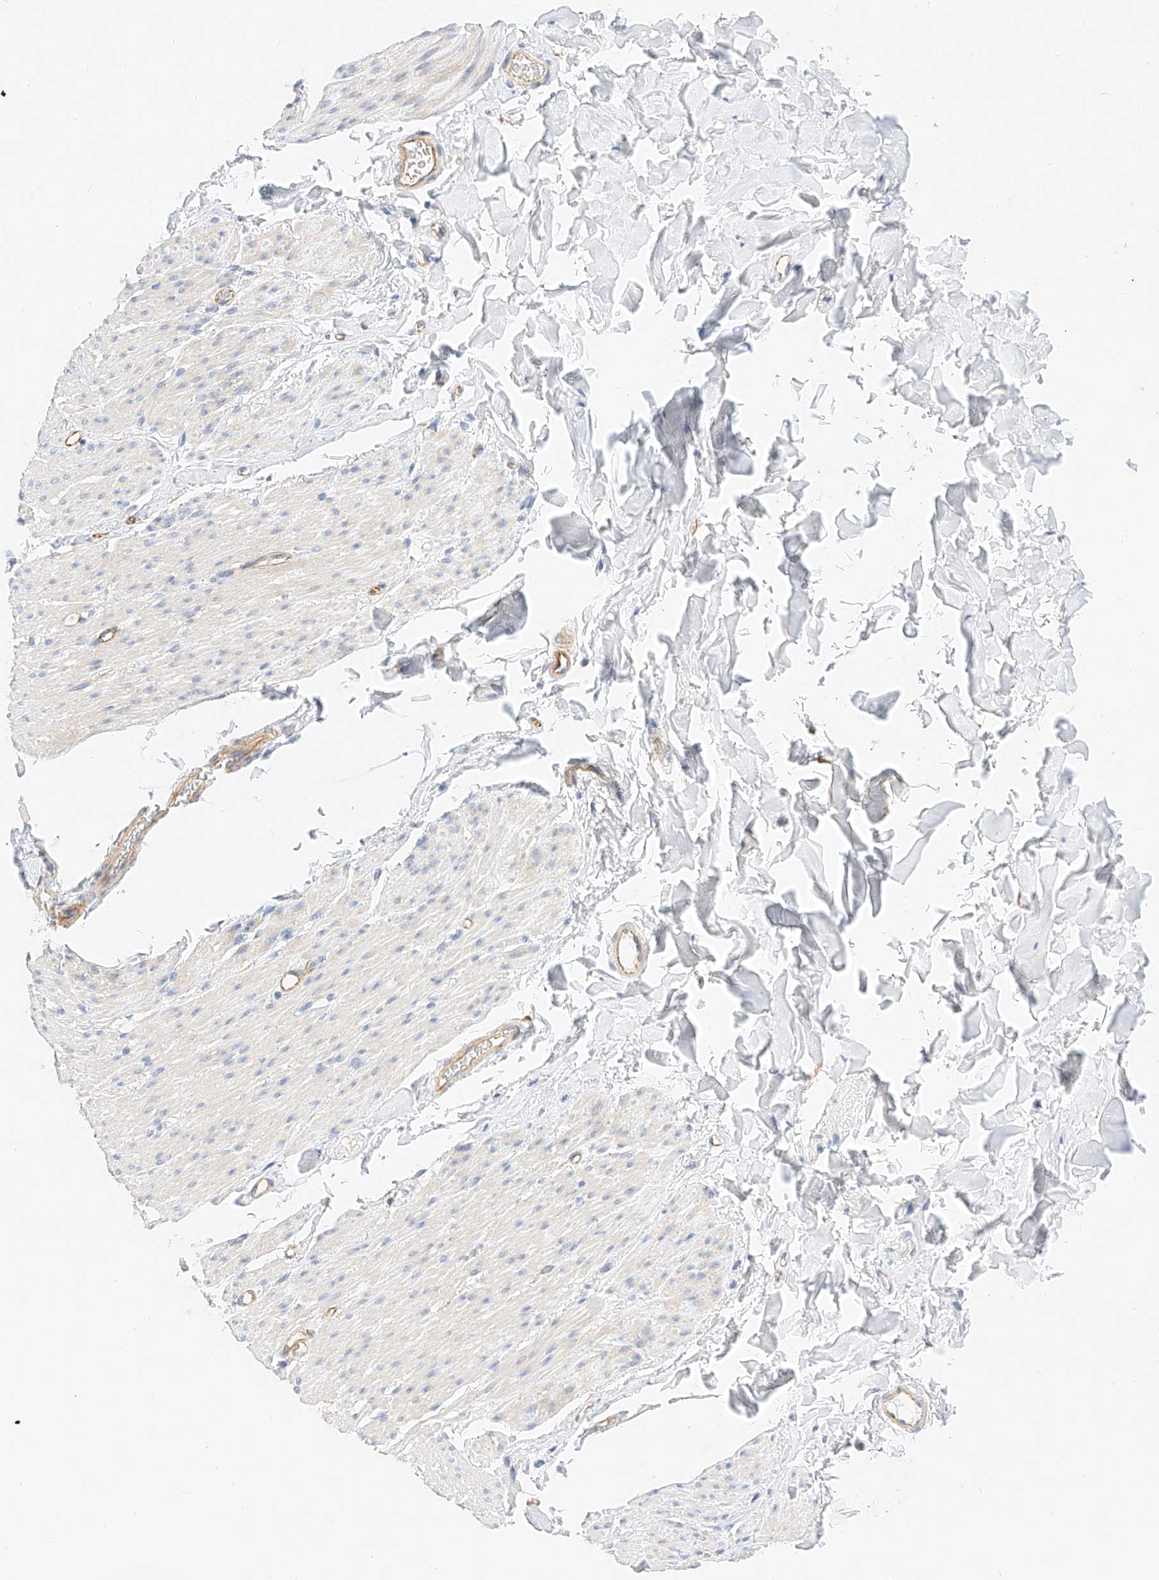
{"staining": {"intensity": "negative", "quantity": "none", "location": "none"}, "tissue": "smooth muscle", "cell_type": "Smooth muscle cells", "image_type": "normal", "snomed": [{"axis": "morphology", "description": "Normal tissue, NOS"}, {"axis": "topography", "description": "Colon"}, {"axis": "topography", "description": "Peripheral nerve tissue"}], "caption": "Smooth muscle stained for a protein using IHC shows no staining smooth muscle cells.", "gene": "CDCP2", "patient": {"sex": "female", "age": 61}}